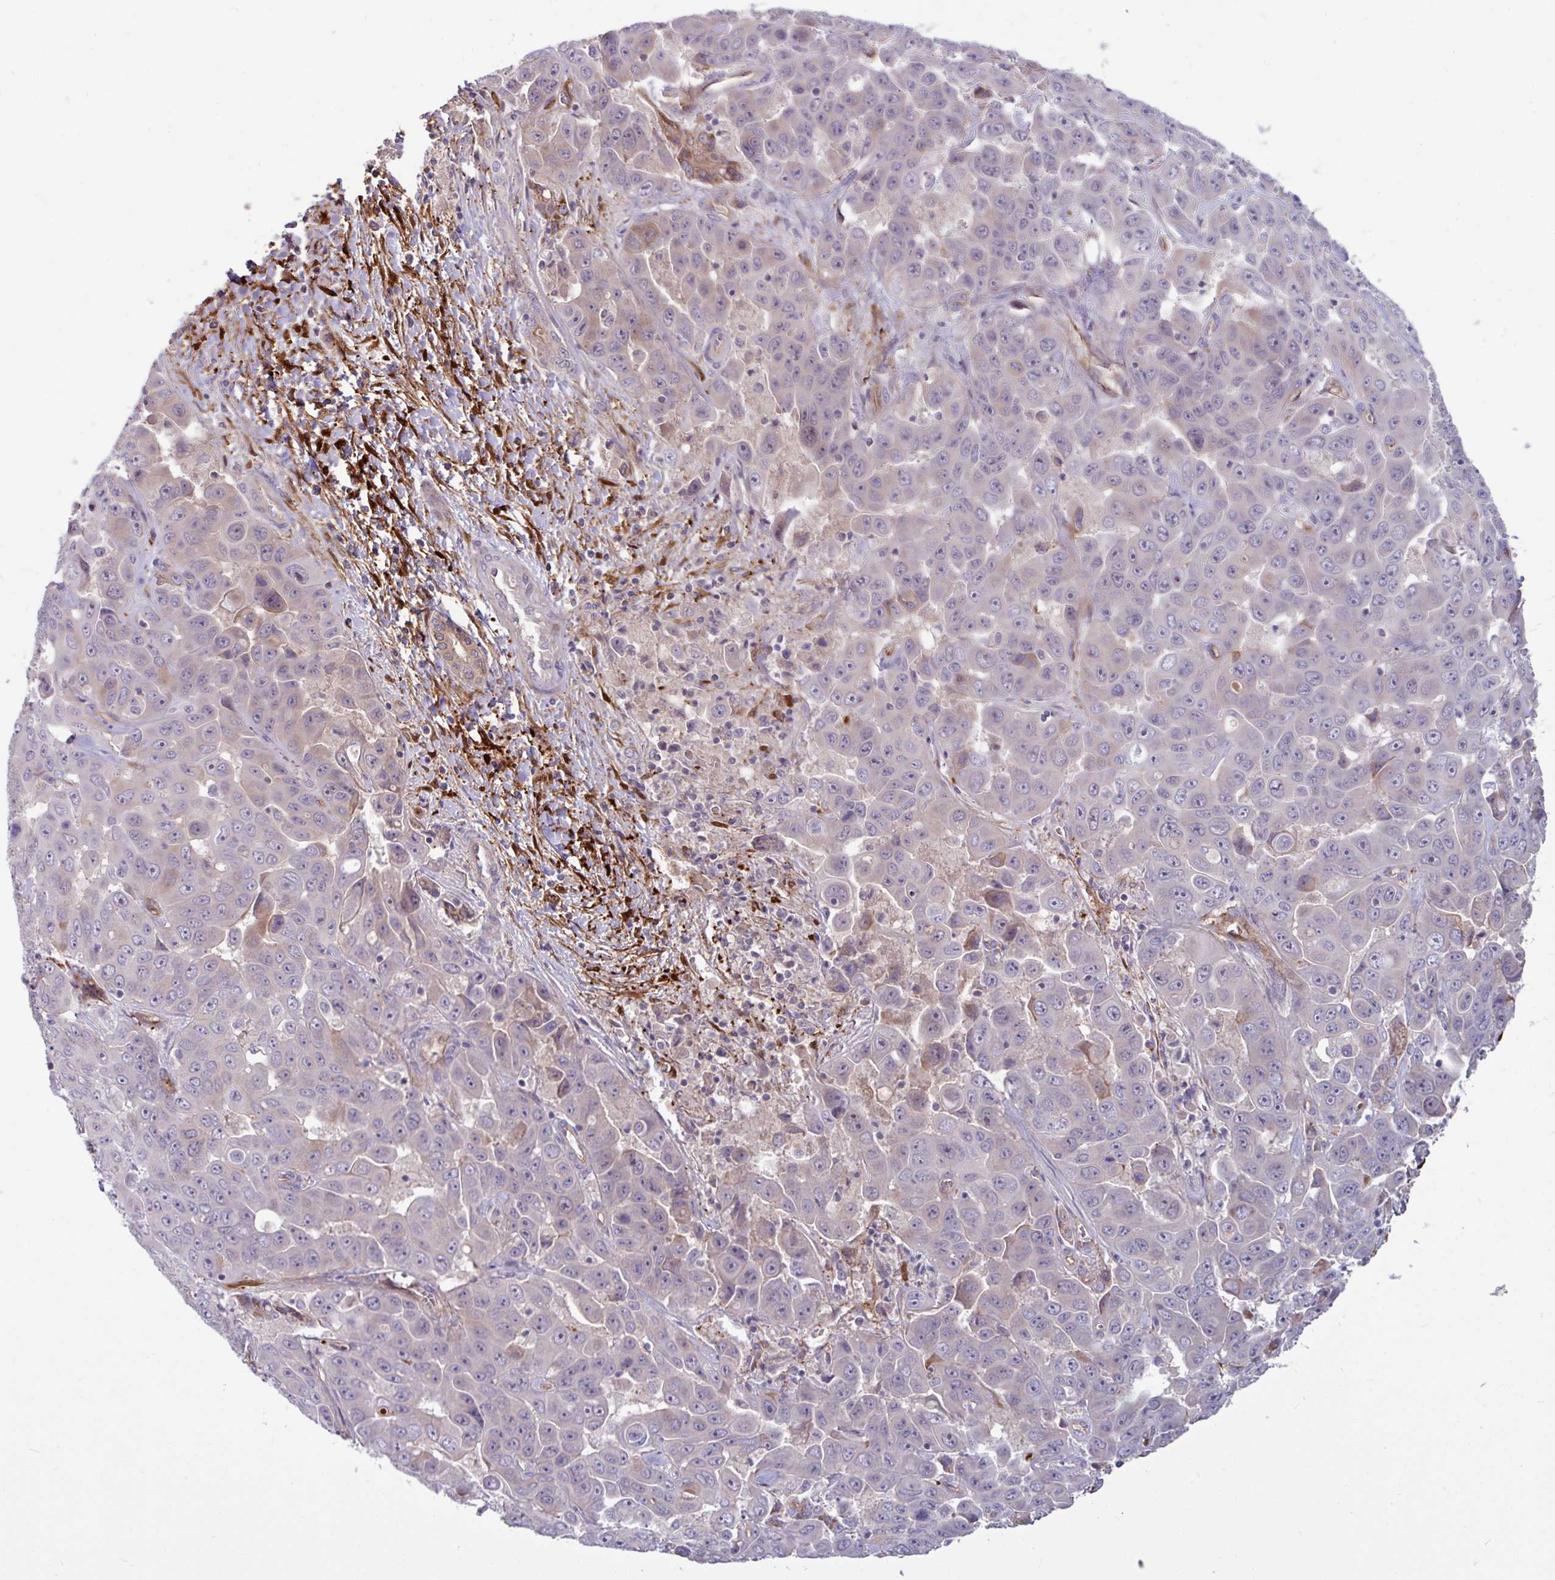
{"staining": {"intensity": "negative", "quantity": "none", "location": "none"}, "tissue": "liver cancer", "cell_type": "Tumor cells", "image_type": "cancer", "snomed": [{"axis": "morphology", "description": "Cholangiocarcinoma"}, {"axis": "topography", "description": "Liver"}], "caption": "High power microscopy micrograph of an immunohistochemistry (IHC) photomicrograph of cholangiocarcinoma (liver), revealing no significant expression in tumor cells.", "gene": "B4GALNT4", "patient": {"sex": "female", "age": 52}}